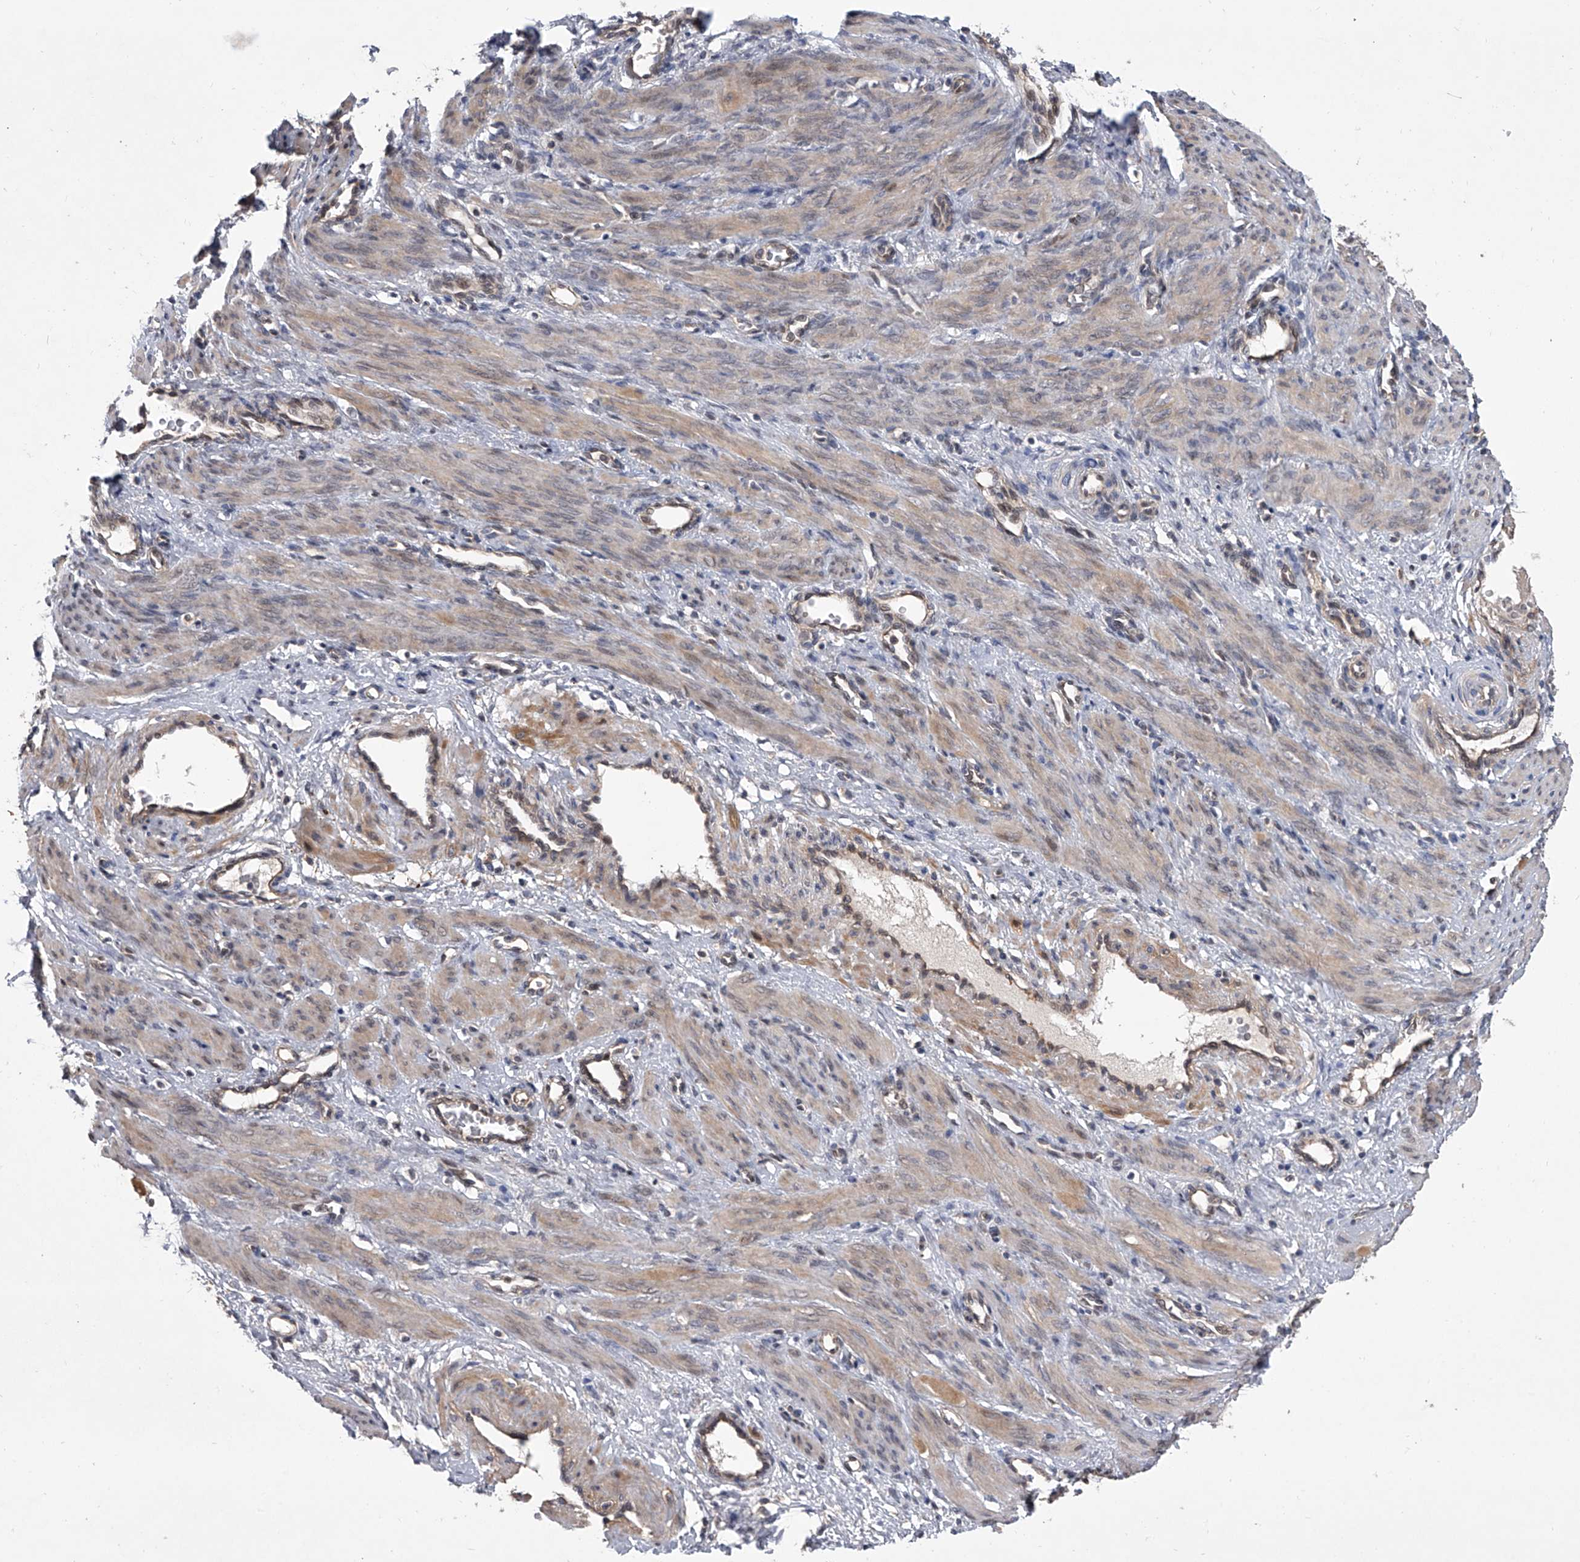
{"staining": {"intensity": "weak", "quantity": "25%-75%", "location": "cytoplasmic/membranous"}, "tissue": "smooth muscle", "cell_type": "Smooth muscle cells", "image_type": "normal", "snomed": [{"axis": "morphology", "description": "Normal tissue, NOS"}, {"axis": "topography", "description": "Endometrium"}], "caption": "A brown stain shows weak cytoplasmic/membranous positivity of a protein in smooth muscle cells of normal human smooth muscle. The protein is shown in brown color, while the nuclei are stained blue.", "gene": "BHLHE23", "patient": {"sex": "female", "age": 33}}